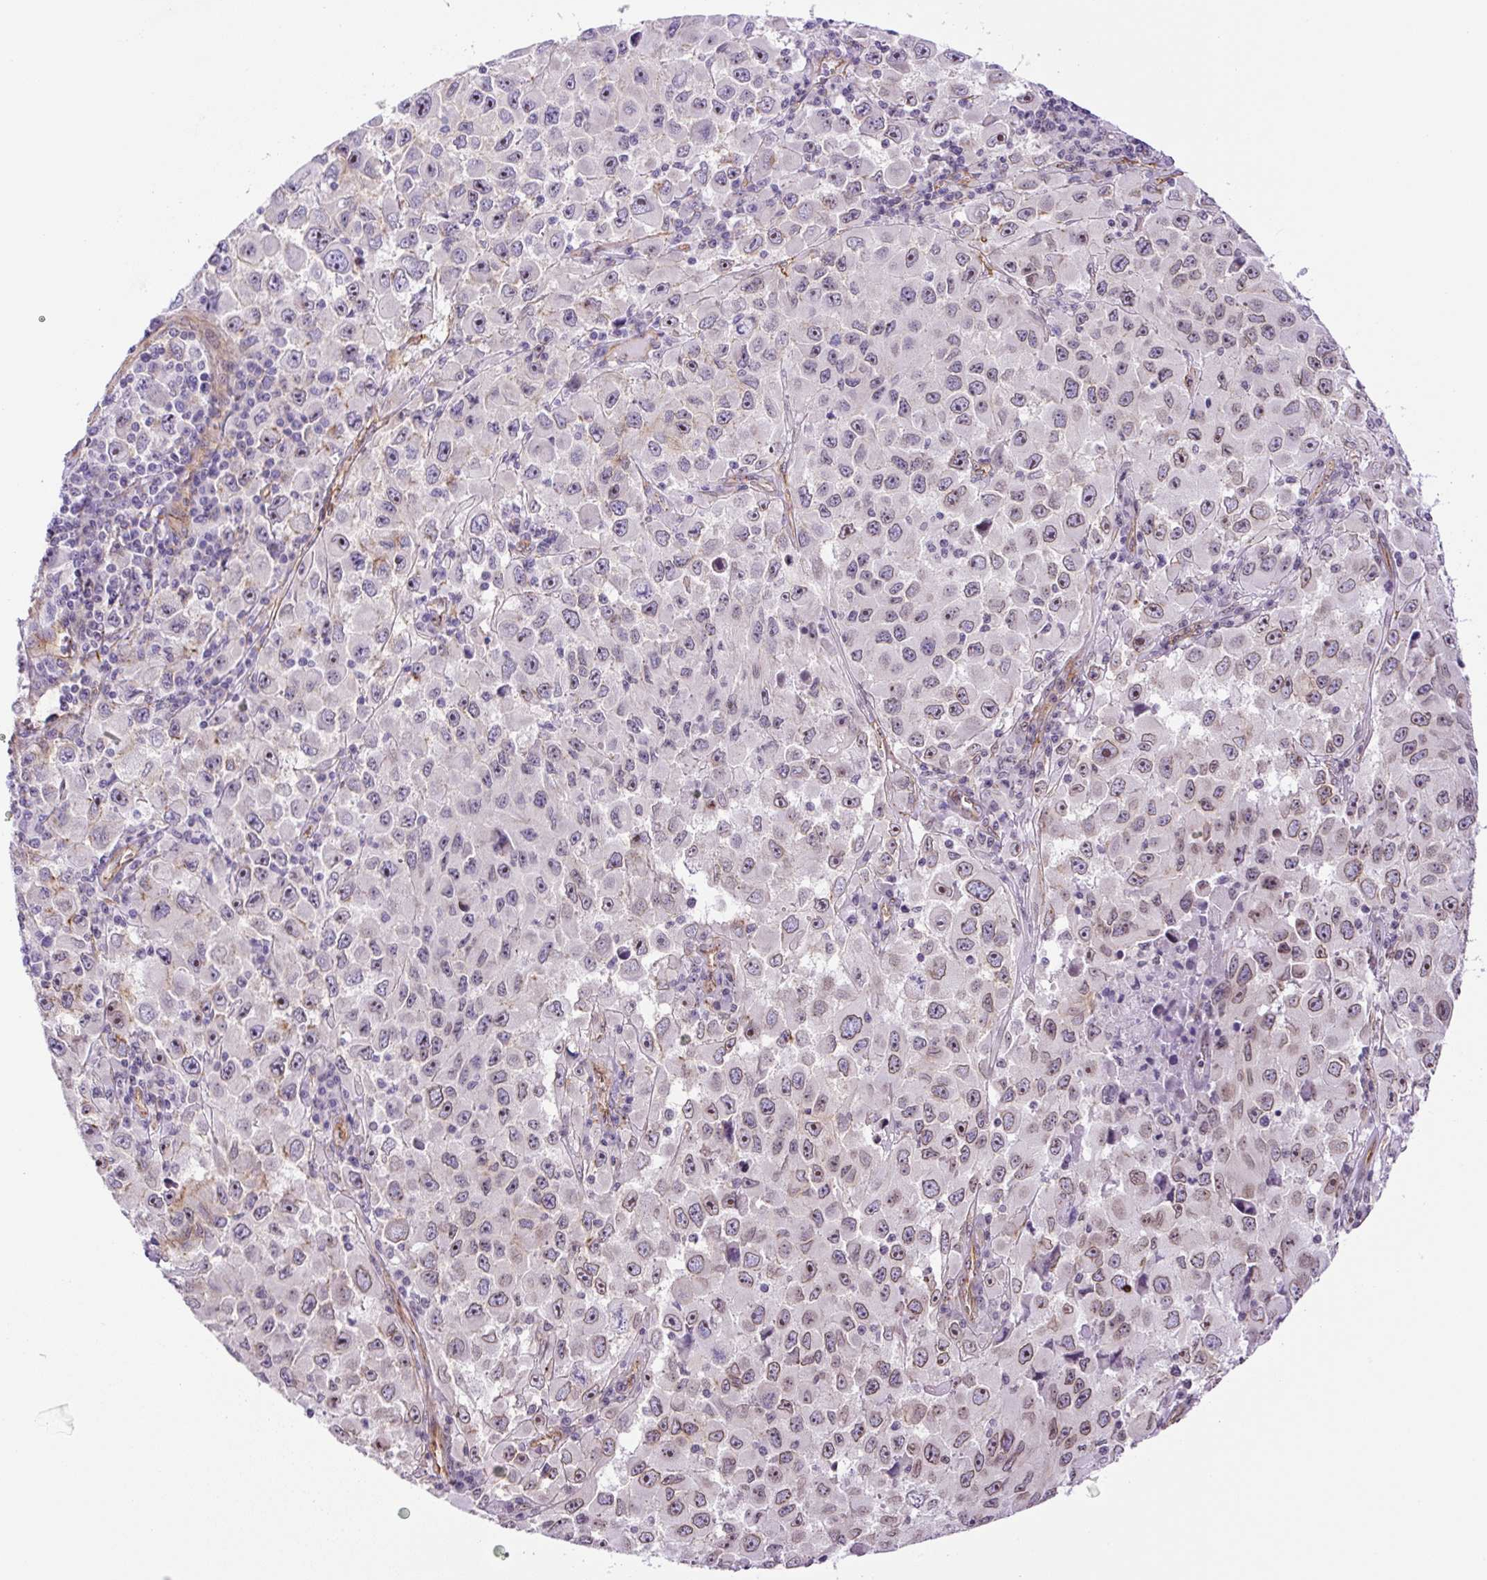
{"staining": {"intensity": "negative", "quantity": "none", "location": "none"}, "tissue": "melanoma", "cell_type": "Tumor cells", "image_type": "cancer", "snomed": [{"axis": "morphology", "description": "Malignant melanoma, Metastatic site"}, {"axis": "topography", "description": "Lymph node"}], "caption": "Malignant melanoma (metastatic site) was stained to show a protein in brown. There is no significant staining in tumor cells. Brightfield microscopy of IHC stained with DAB (brown) and hematoxylin (blue), captured at high magnification.", "gene": "MYO5C", "patient": {"sex": "female", "age": 67}}